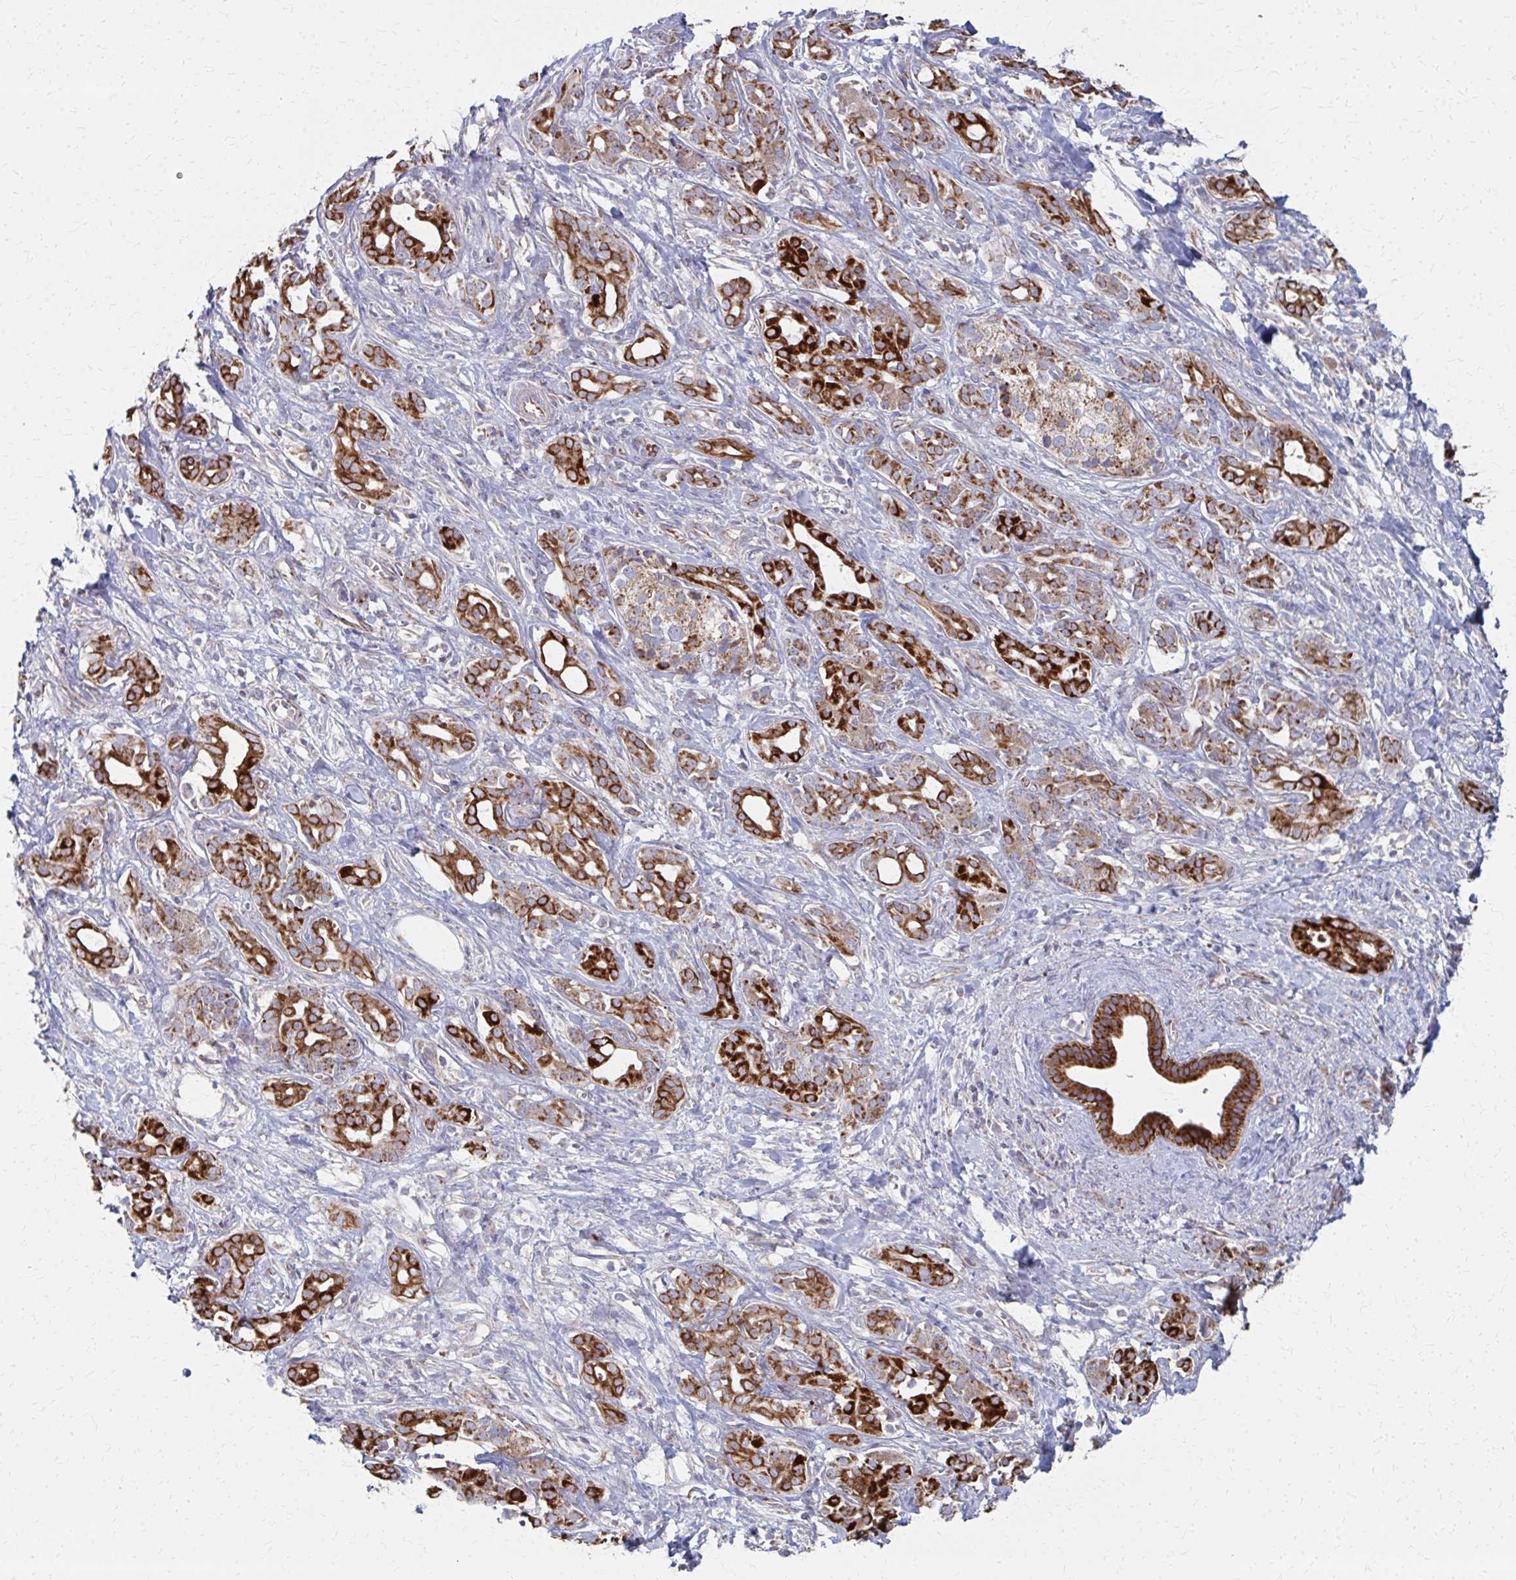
{"staining": {"intensity": "strong", "quantity": ">75%", "location": "cytoplasmic/membranous"}, "tissue": "pancreatic cancer", "cell_type": "Tumor cells", "image_type": "cancer", "snomed": [{"axis": "morphology", "description": "Adenocarcinoma, NOS"}, {"axis": "topography", "description": "Pancreas"}], "caption": "The photomicrograph reveals a brown stain indicating the presence of a protein in the cytoplasmic/membranous of tumor cells in pancreatic cancer.", "gene": "FAHD1", "patient": {"sex": "male", "age": 61}}